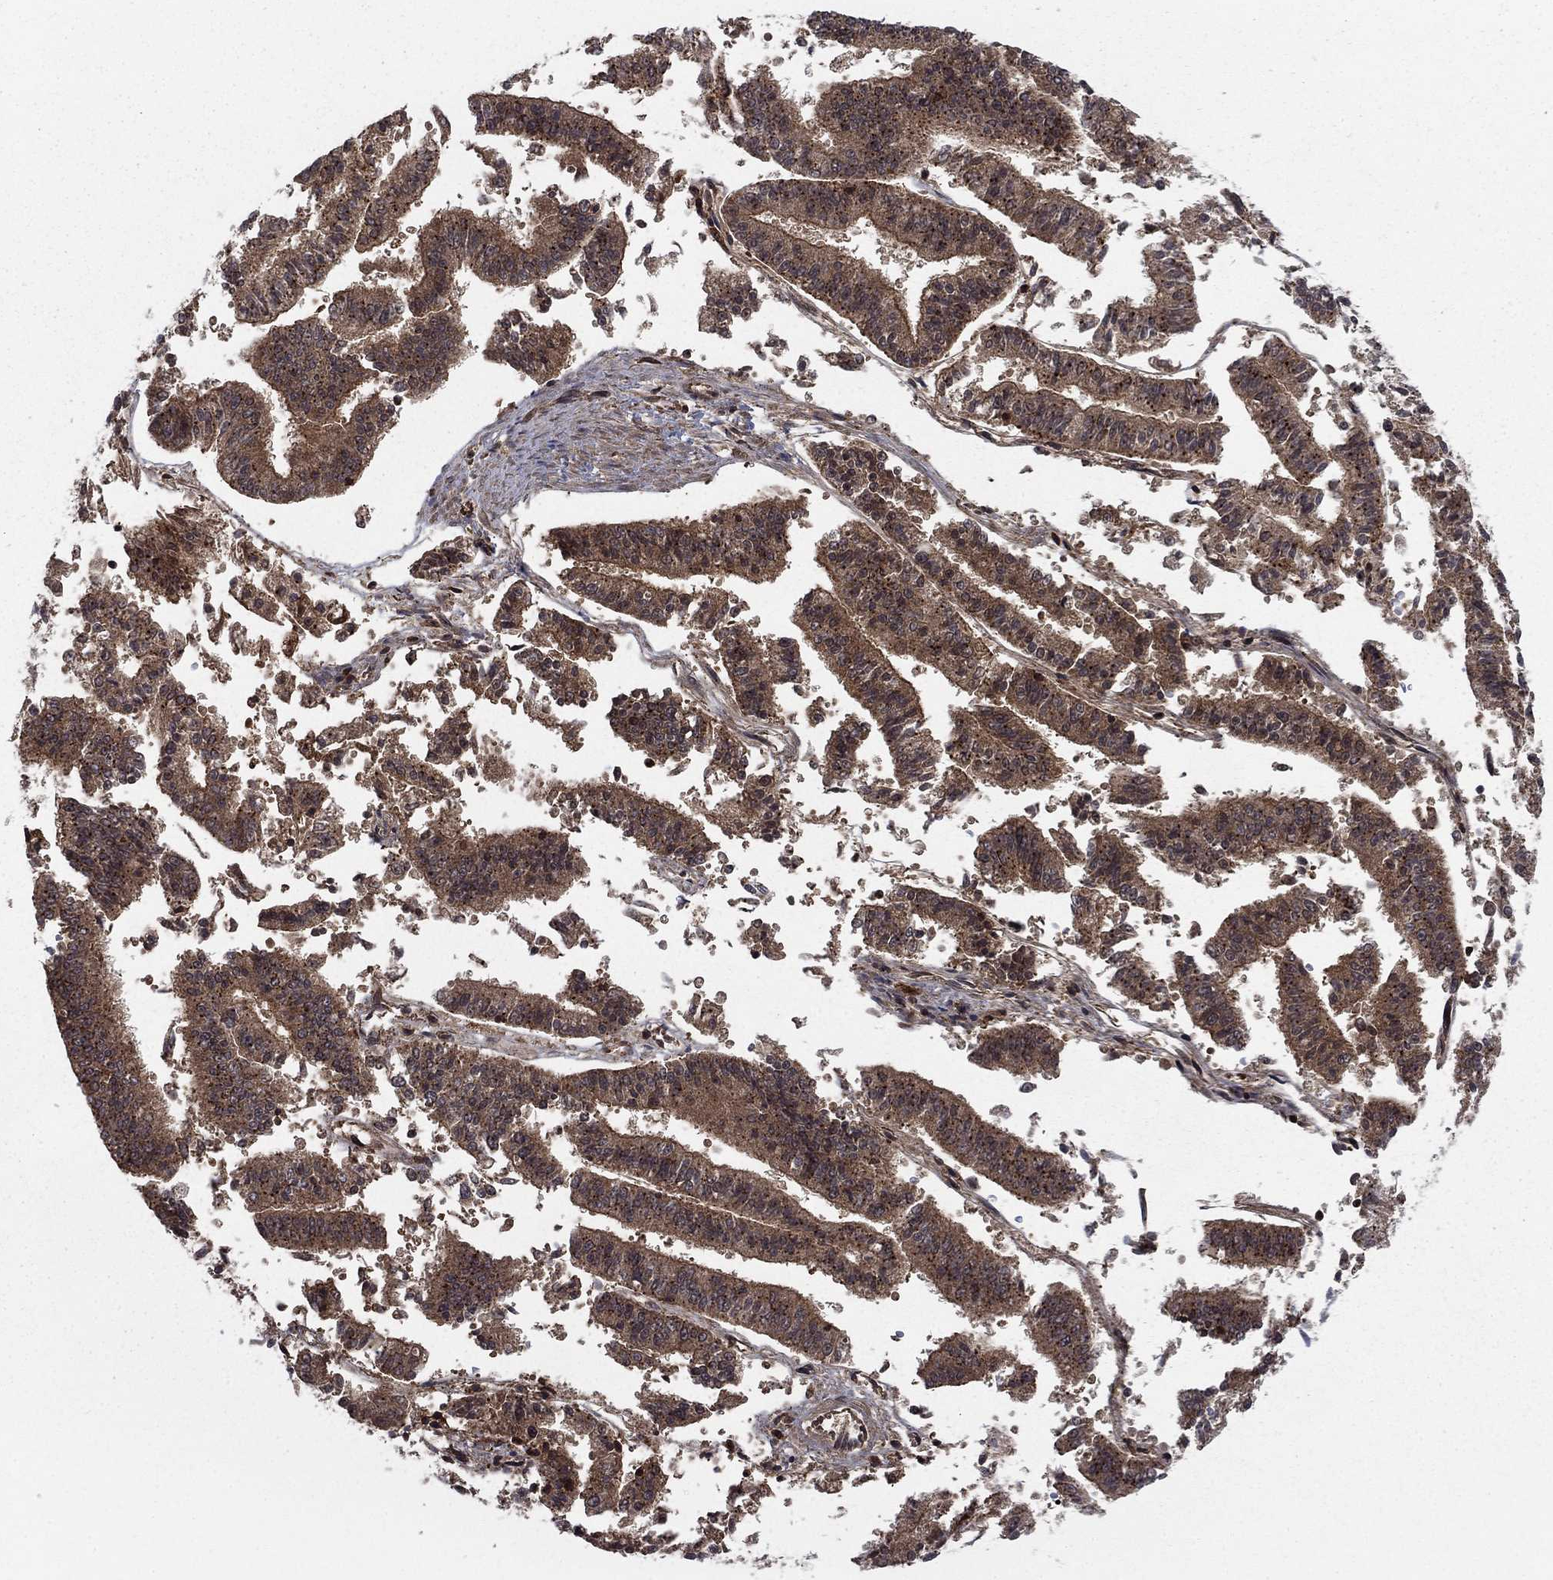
{"staining": {"intensity": "moderate", "quantity": ">75%", "location": "cytoplasmic/membranous"}, "tissue": "endometrial cancer", "cell_type": "Tumor cells", "image_type": "cancer", "snomed": [{"axis": "morphology", "description": "Adenocarcinoma, NOS"}, {"axis": "topography", "description": "Endometrium"}], "caption": "This is an image of immunohistochemistry (IHC) staining of endometrial adenocarcinoma, which shows moderate expression in the cytoplasmic/membranous of tumor cells.", "gene": "IFI35", "patient": {"sex": "female", "age": 66}}